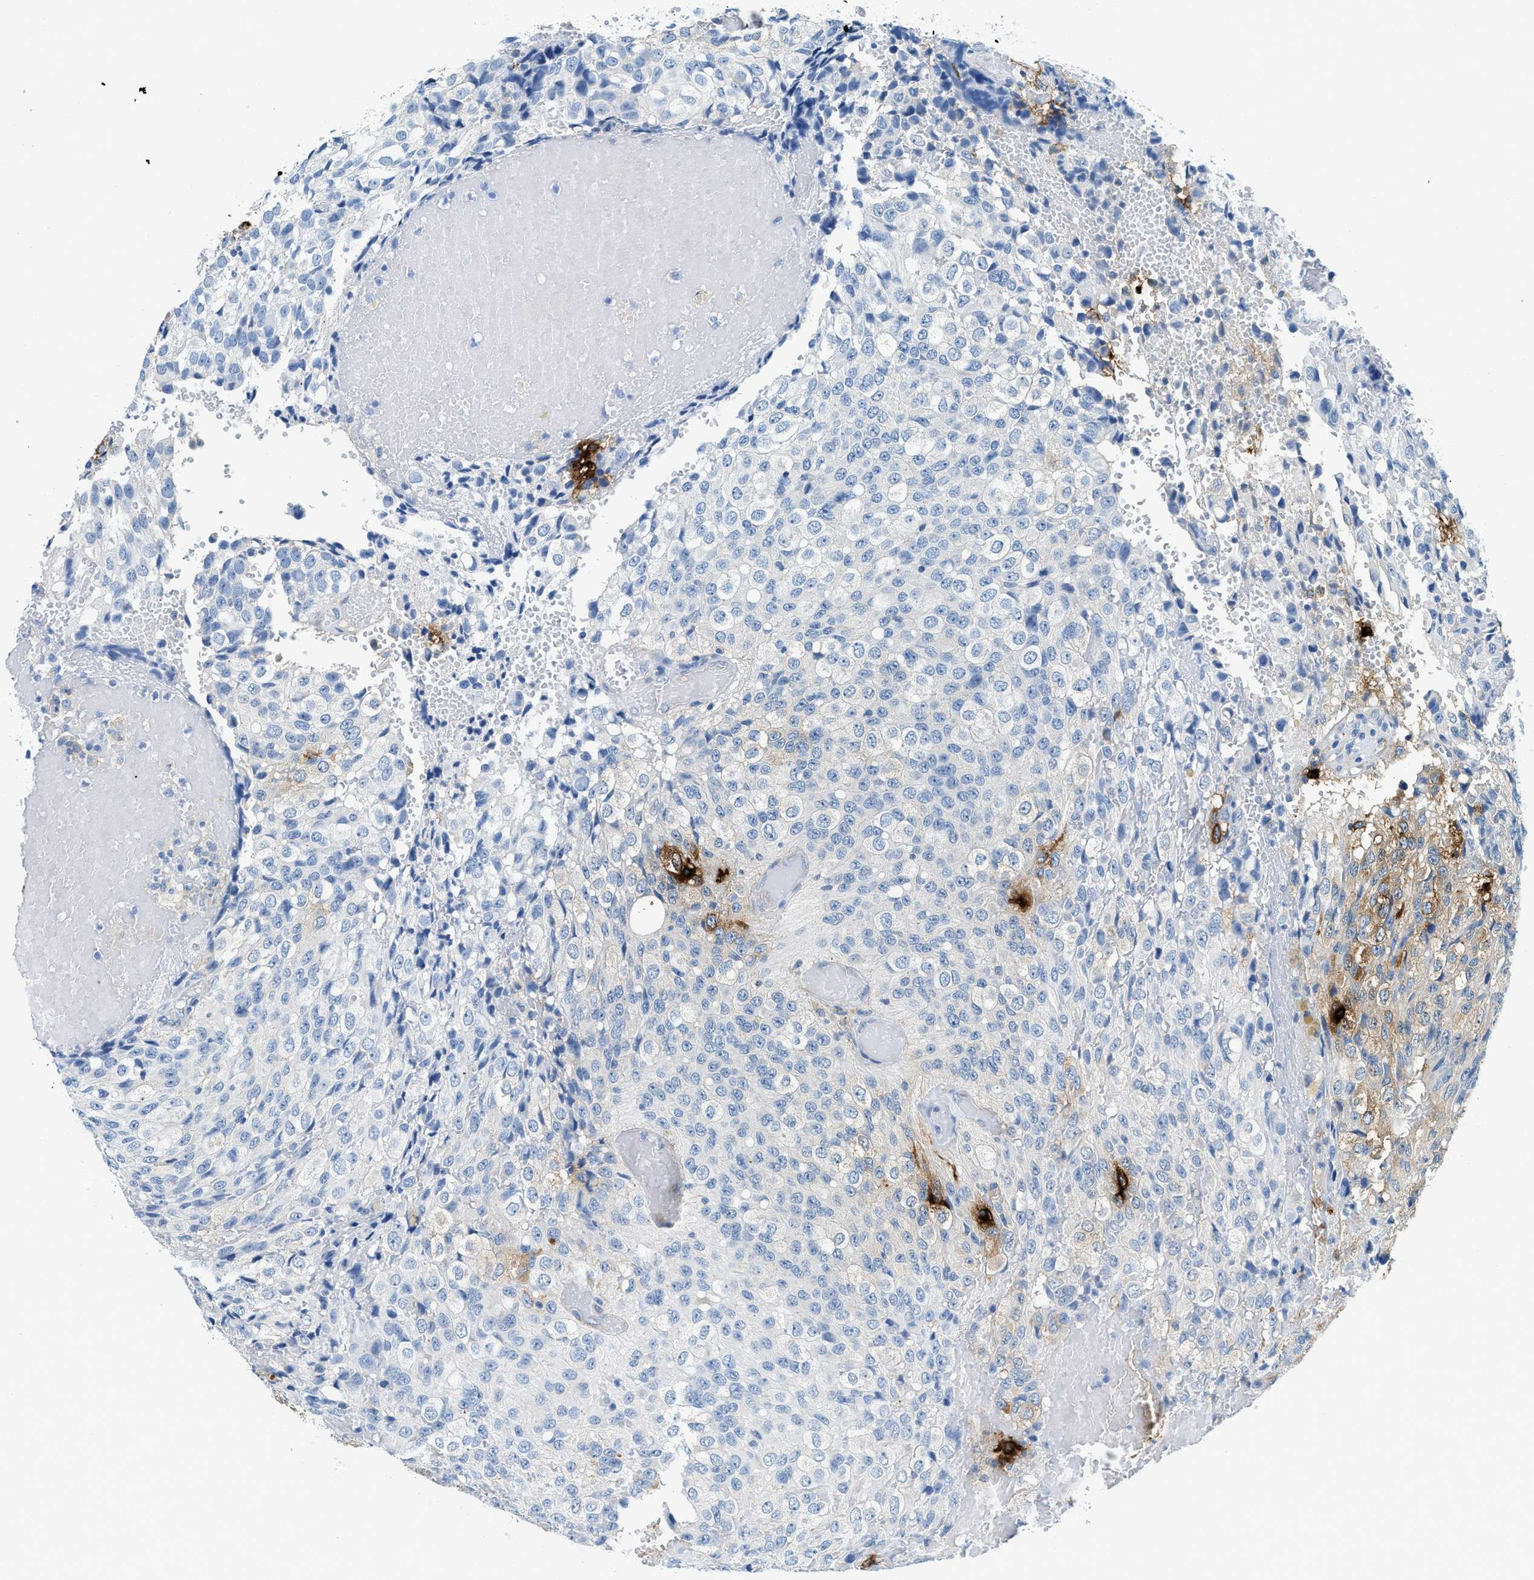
{"staining": {"intensity": "negative", "quantity": "none", "location": "none"}, "tissue": "glioma", "cell_type": "Tumor cells", "image_type": "cancer", "snomed": [{"axis": "morphology", "description": "Glioma, malignant, High grade"}, {"axis": "topography", "description": "Brain"}], "caption": "Immunohistochemical staining of human high-grade glioma (malignant) reveals no significant staining in tumor cells. The staining was performed using DAB to visualize the protein expression in brown, while the nuclei were stained in blue with hematoxylin (Magnification: 20x).", "gene": "TPSAB1", "patient": {"sex": "male", "age": 32}}